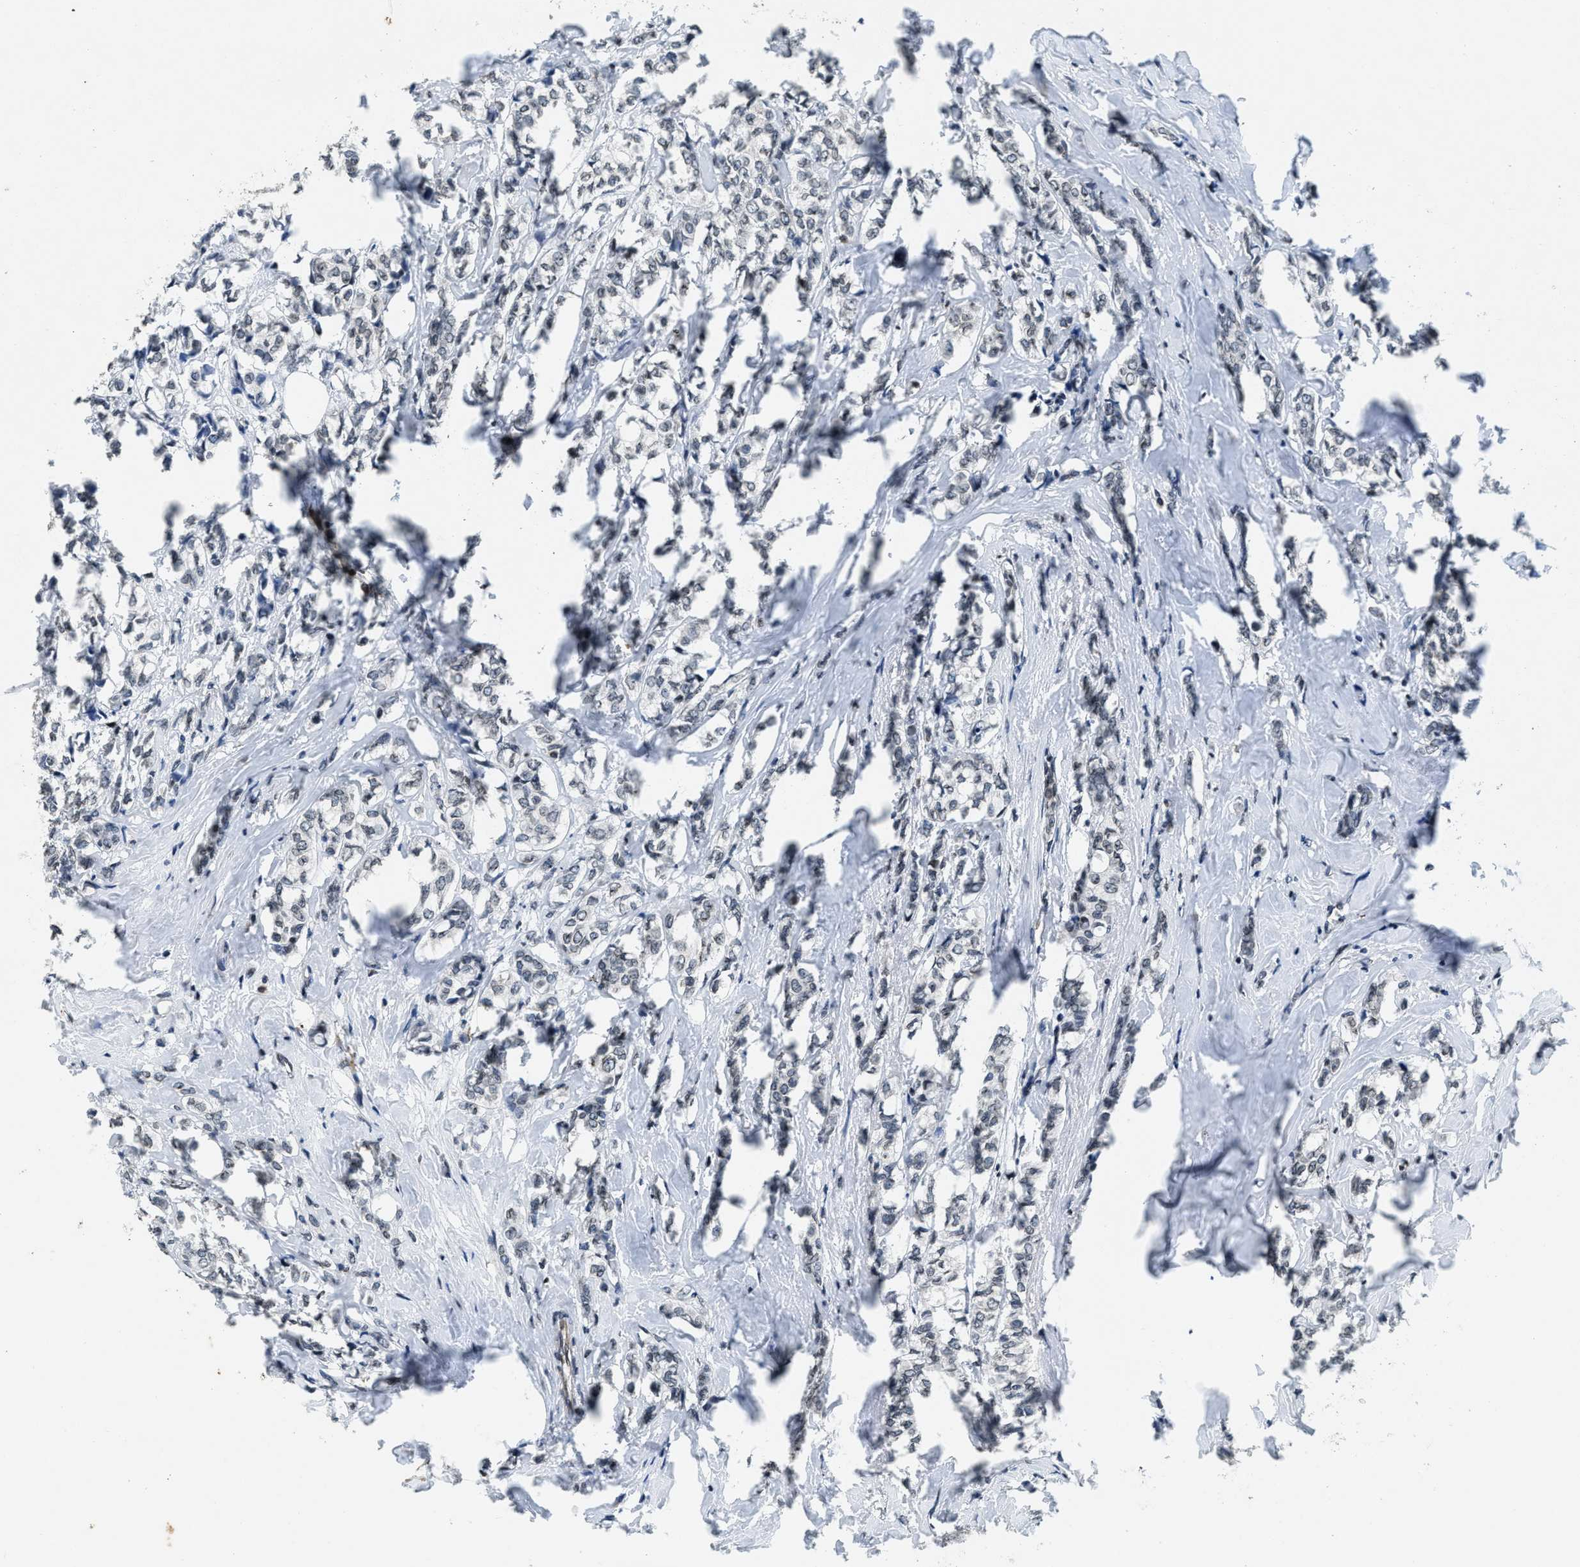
{"staining": {"intensity": "weak", "quantity": "<25%", "location": "nuclear"}, "tissue": "breast cancer", "cell_type": "Tumor cells", "image_type": "cancer", "snomed": [{"axis": "morphology", "description": "Lobular carcinoma"}, {"axis": "topography", "description": "Breast"}], "caption": "Tumor cells are negative for protein expression in human breast cancer (lobular carcinoma). (DAB immunohistochemistry (IHC) visualized using brightfield microscopy, high magnification).", "gene": "ZC3HC1", "patient": {"sex": "female", "age": 60}}